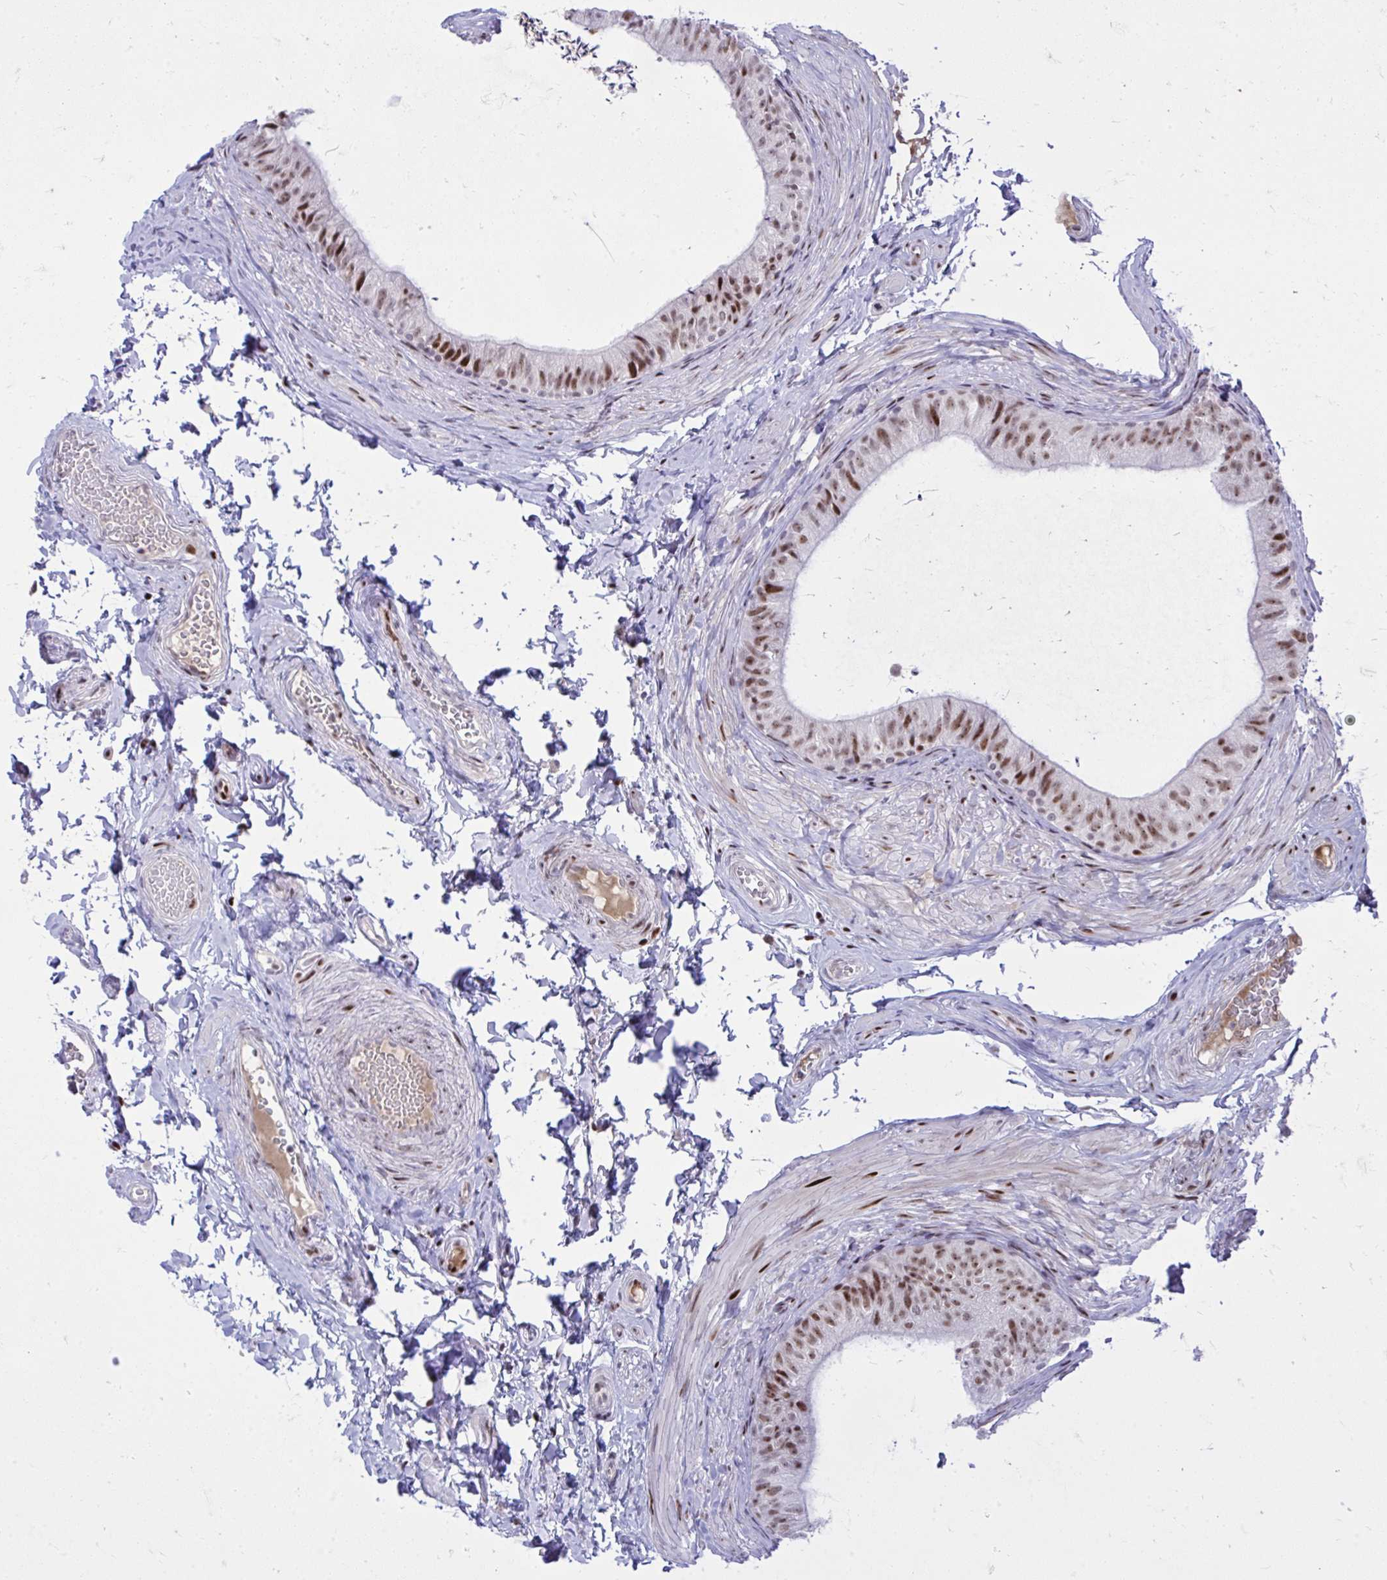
{"staining": {"intensity": "strong", "quantity": "25%-75%", "location": "nuclear"}, "tissue": "epididymis", "cell_type": "Glandular cells", "image_type": "normal", "snomed": [{"axis": "morphology", "description": "Normal tissue, NOS"}, {"axis": "topography", "description": "Epididymis, spermatic cord, NOS"}, {"axis": "topography", "description": "Epididymis"}, {"axis": "topography", "description": "Peripheral nerve tissue"}], "caption": "The immunohistochemical stain labels strong nuclear expression in glandular cells of unremarkable epididymis. (DAB (3,3'-diaminobenzidine) = brown stain, brightfield microscopy at high magnification).", "gene": "C14orf39", "patient": {"sex": "male", "age": 29}}